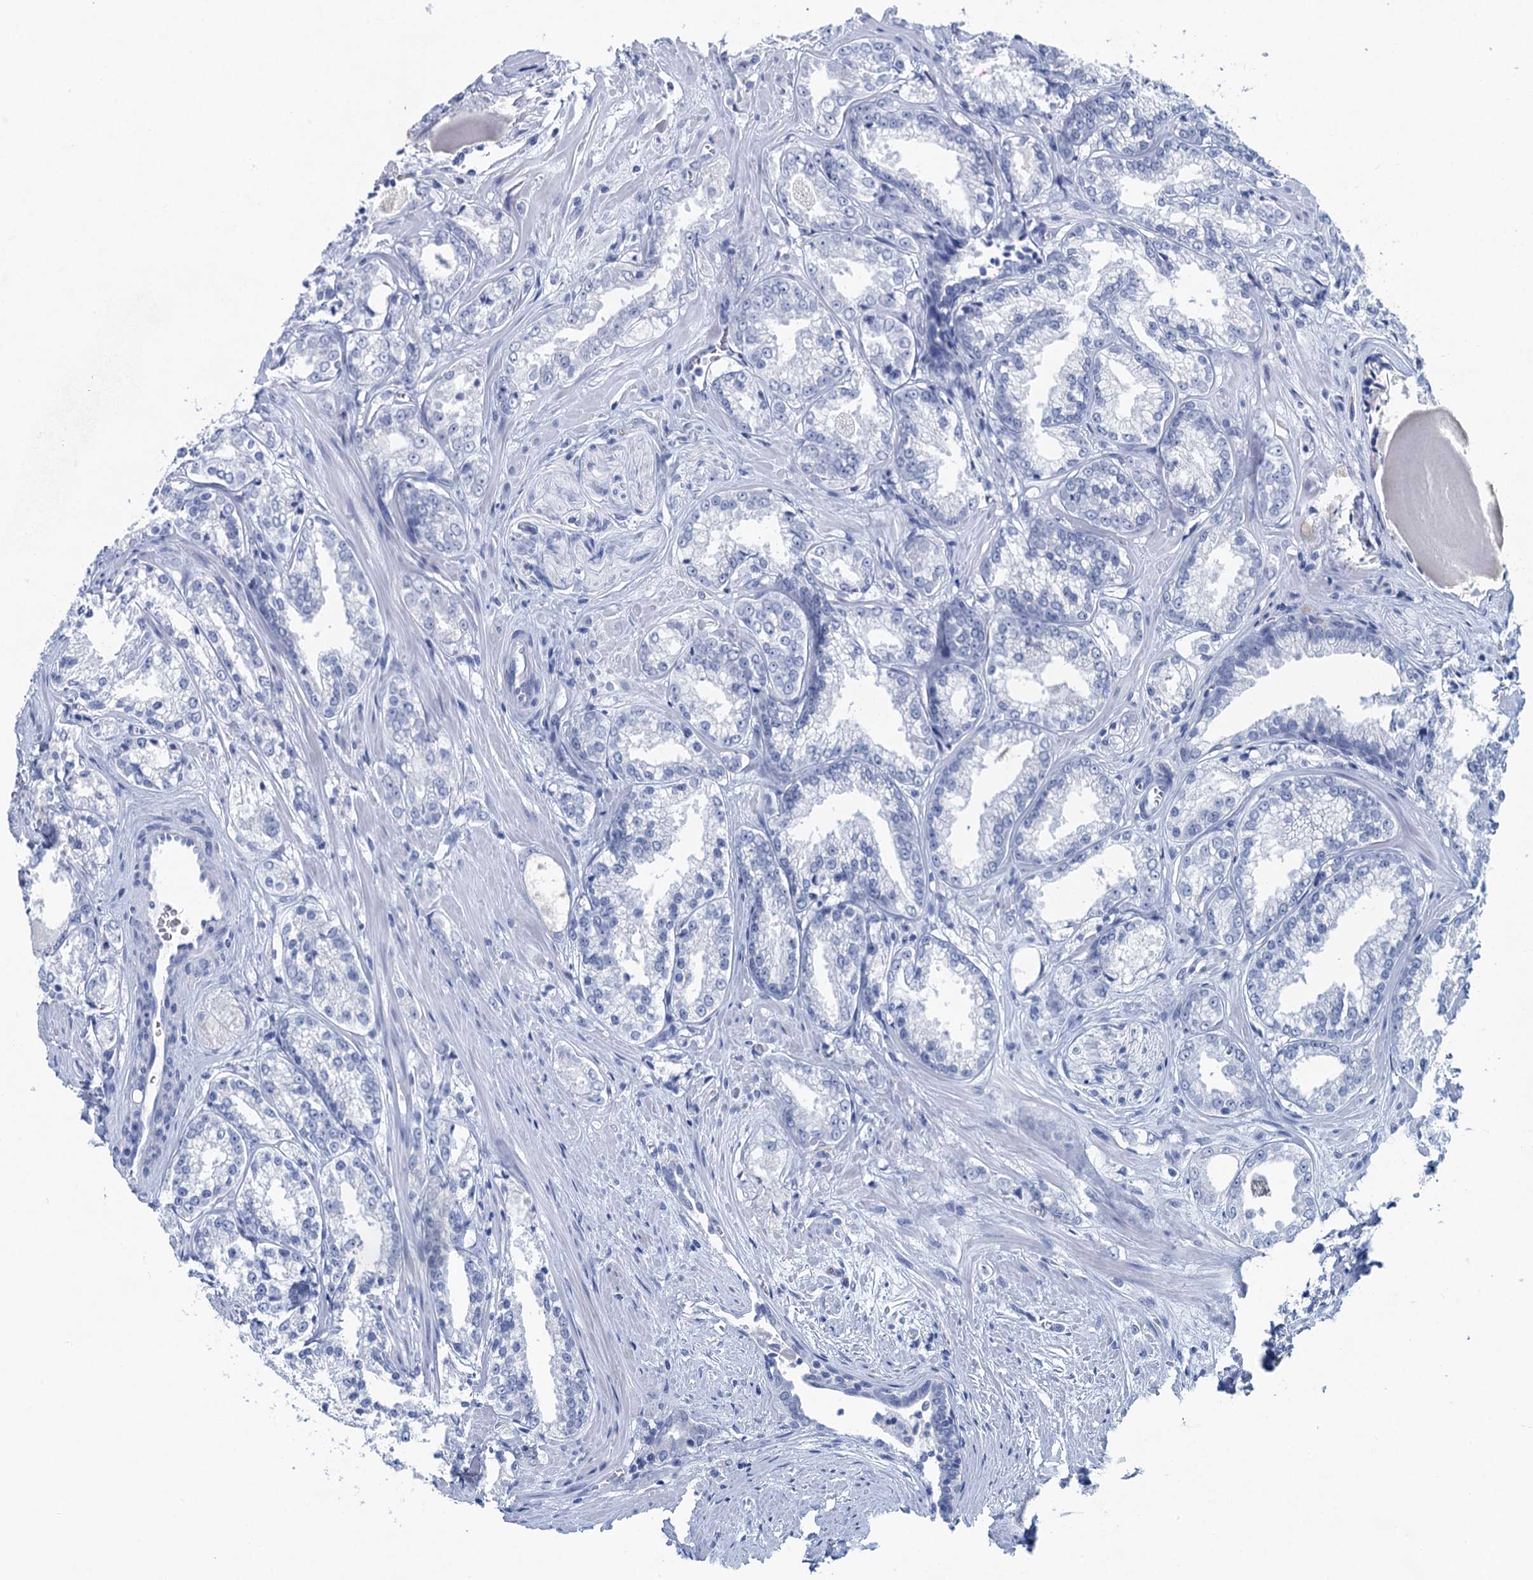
{"staining": {"intensity": "negative", "quantity": "none", "location": "none"}, "tissue": "prostate cancer", "cell_type": "Tumor cells", "image_type": "cancer", "snomed": [{"axis": "morphology", "description": "Adenocarcinoma, Low grade"}, {"axis": "topography", "description": "Prostate"}], "caption": "Immunohistochemistry of prostate cancer (adenocarcinoma (low-grade)) exhibits no expression in tumor cells.", "gene": "HAPSTR1", "patient": {"sex": "male", "age": 47}}